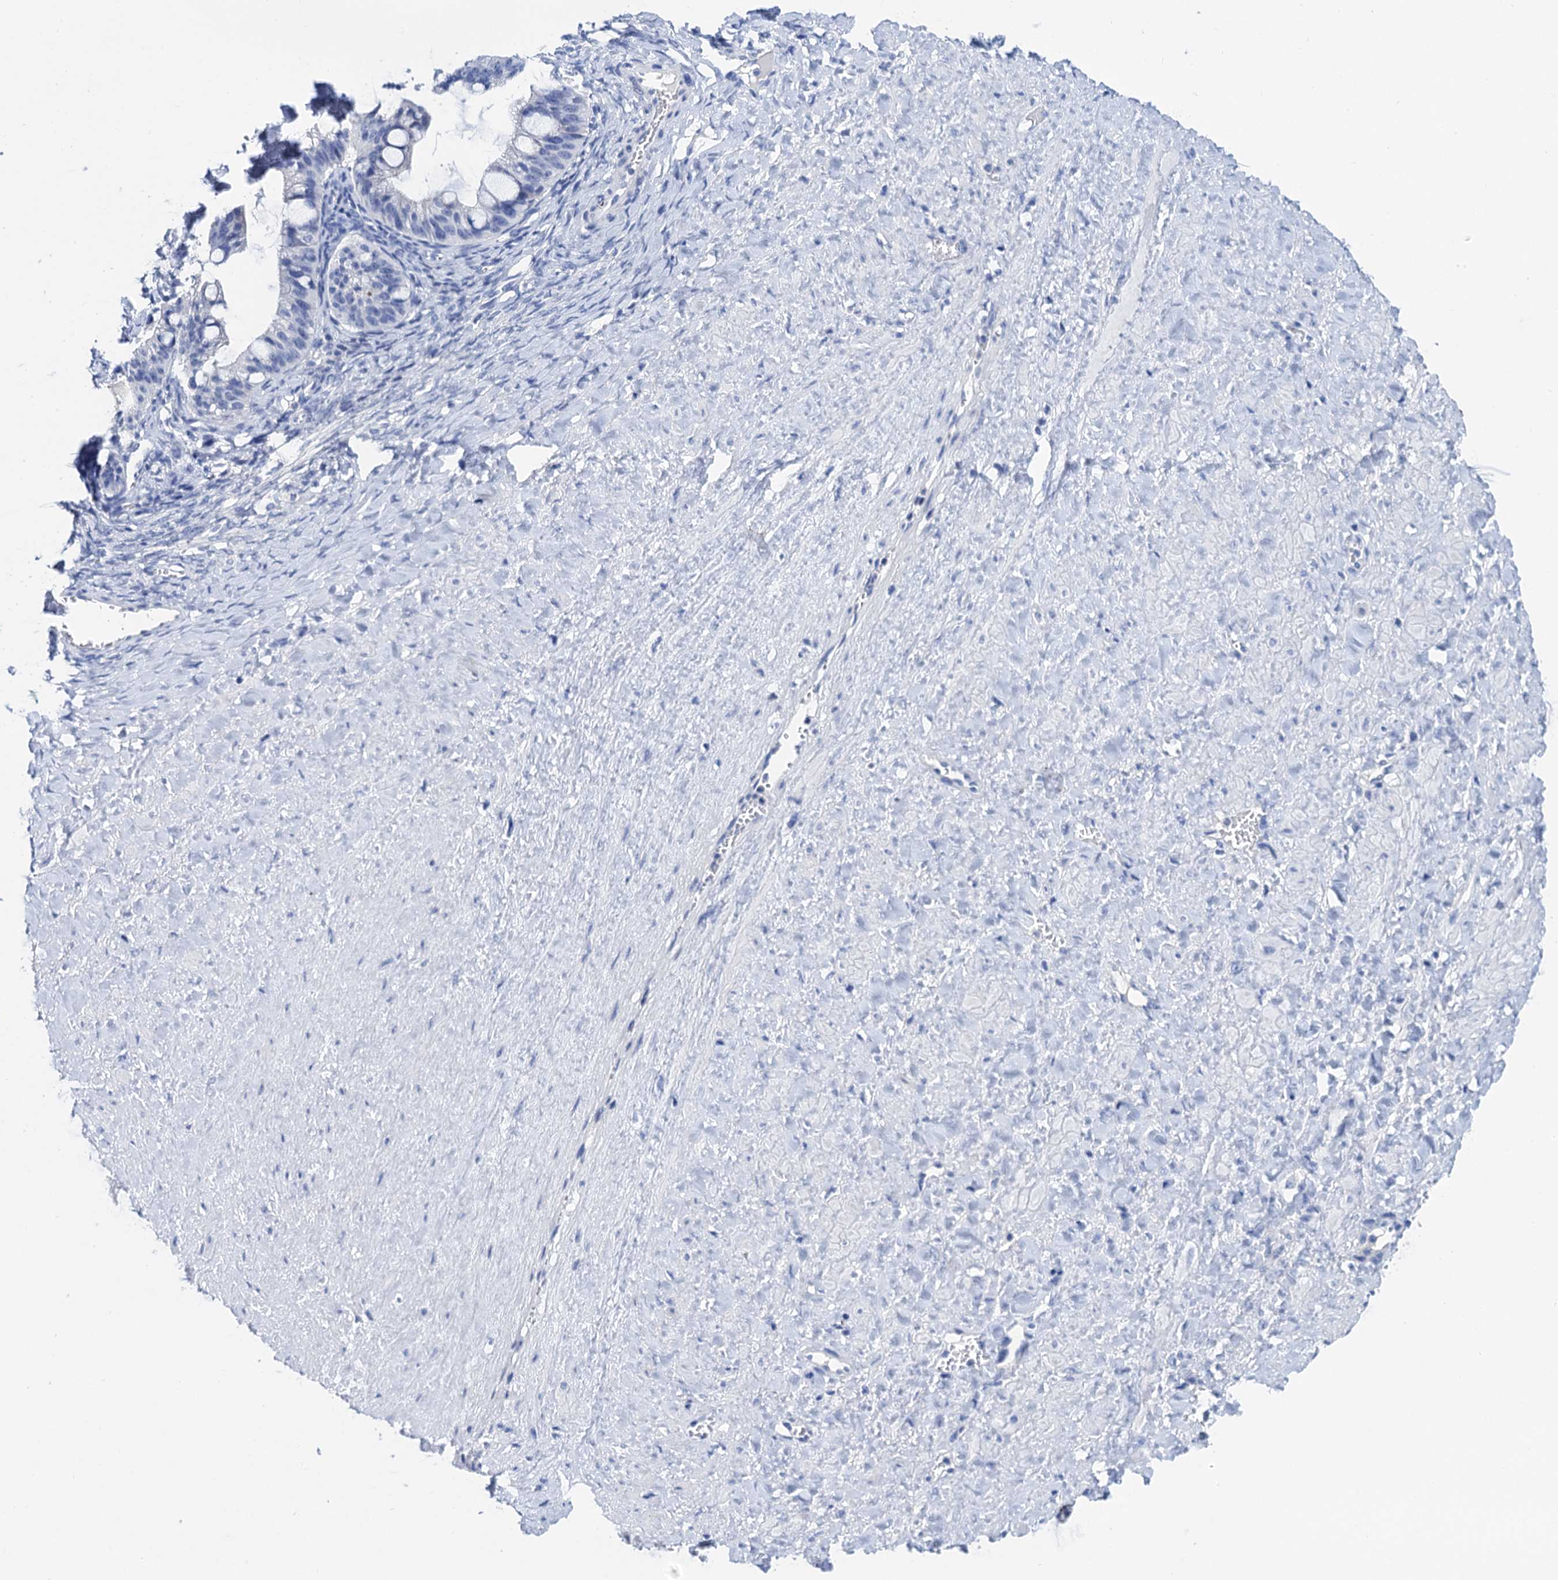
{"staining": {"intensity": "negative", "quantity": "none", "location": "none"}, "tissue": "ovarian cancer", "cell_type": "Tumor cells", "image_type": "cancer", "snomed": [{"axis": "morphology", "description": "Cystadenocarcinoma, mucinous, NOS"}, {"axis": "topography", "description": "Ovary"}], "caption": "Immunohistochemistry (IHC) histopathology image of human ovarian mucinous cystadenocarcinoma stained for a protein (brown), which demonstrates no staining in tumor cells.", "gene": "LYPD3", "patient": {"sex": "female", "age": 73}}